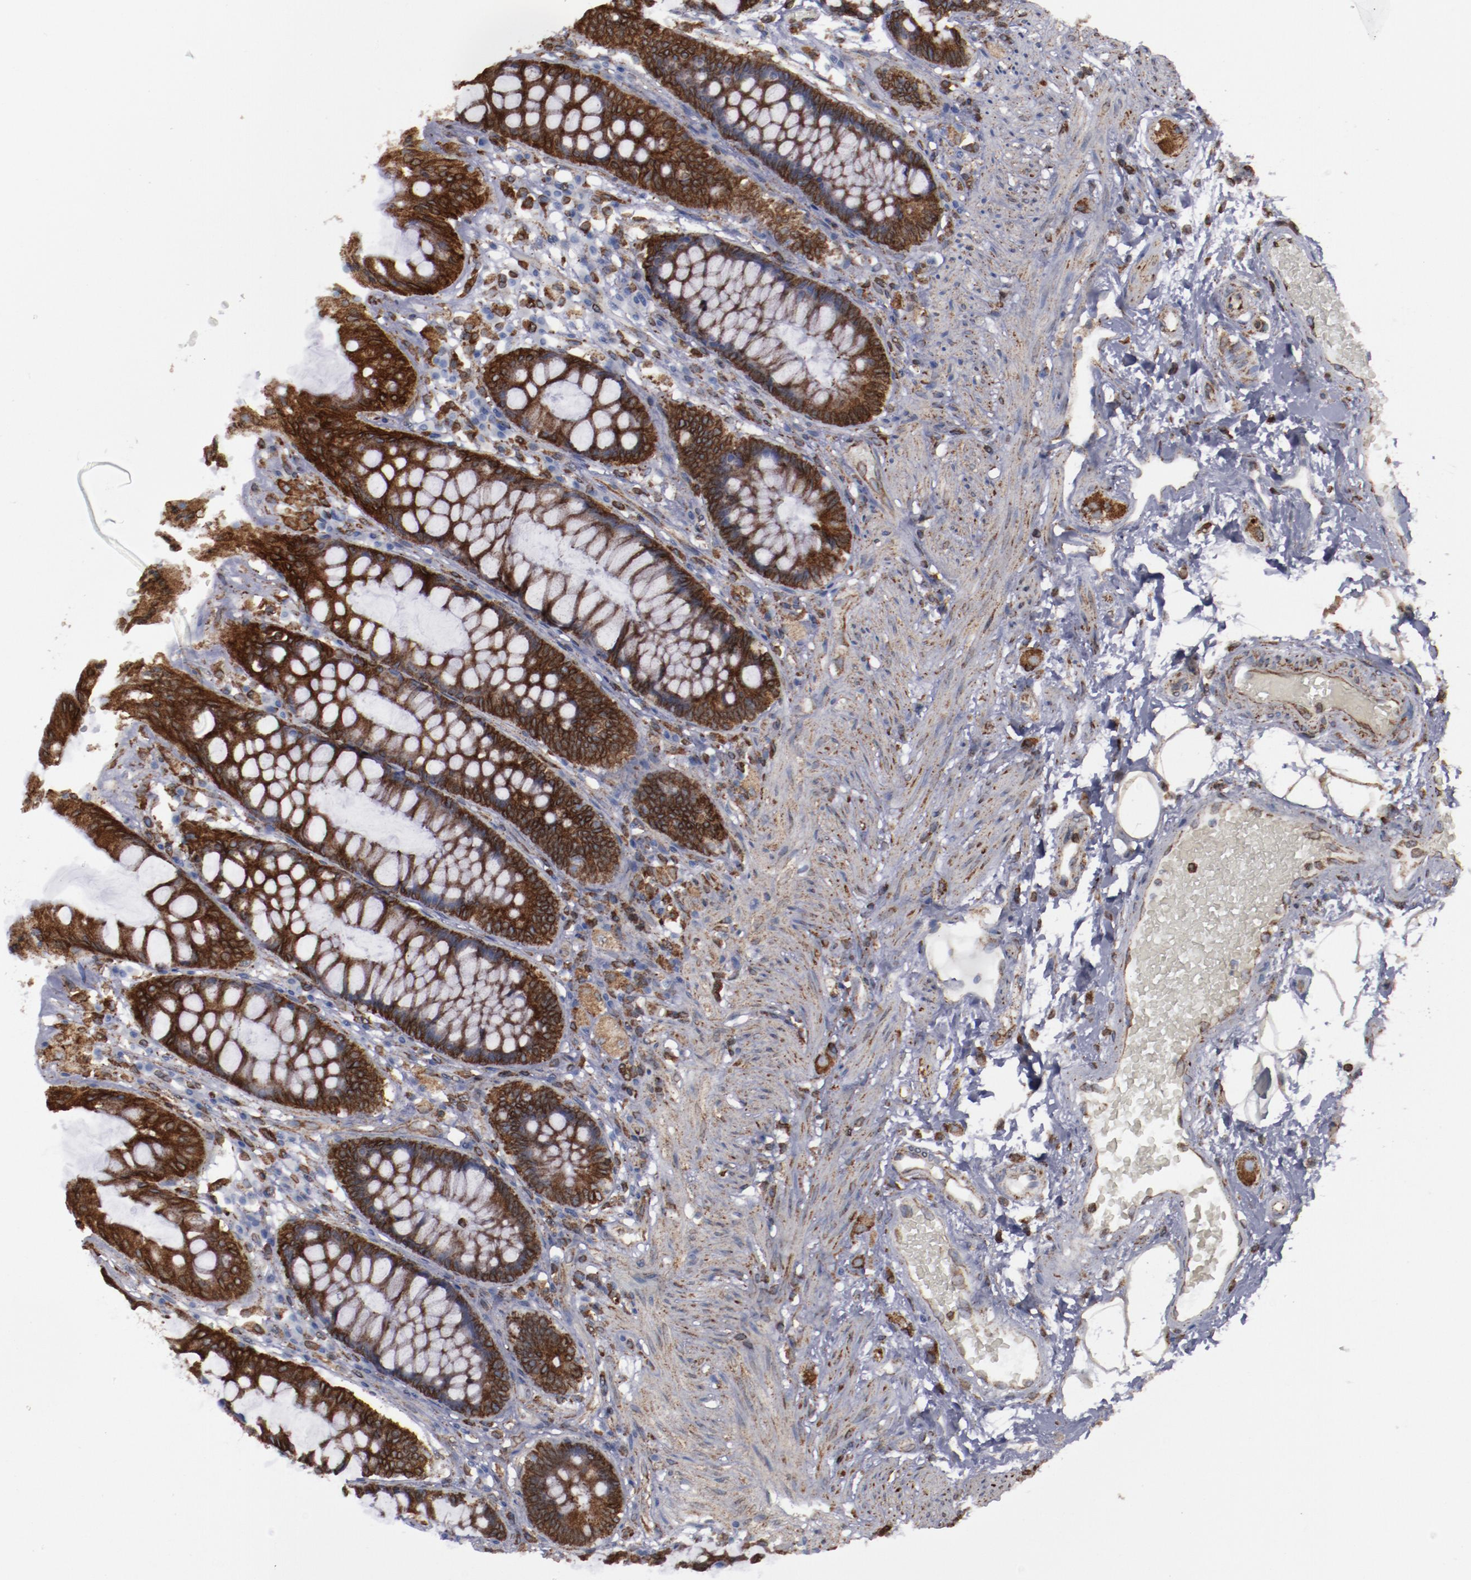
{"staining": {"intensity": "moderate", "quantity": "25%-75%", "location": "cytoplasmic/membranous"}, "tissue": "rectum", "cell_type": "Glandular cells", "image_type": "normal", "snomed": [{"axis": "morphology", "description": "Normal tissue, NOS"}, {"axis": "topography", "description": "Rectum"}], "caption": "DAB immunohistochemical staining of benign human rectum reveals moderate cytoplasmic/membranous protein positivity in approximately 25%-75% of glandular cells.", "gene": "ERLIN2", "patient": {"sex": "female", "age": 46}}